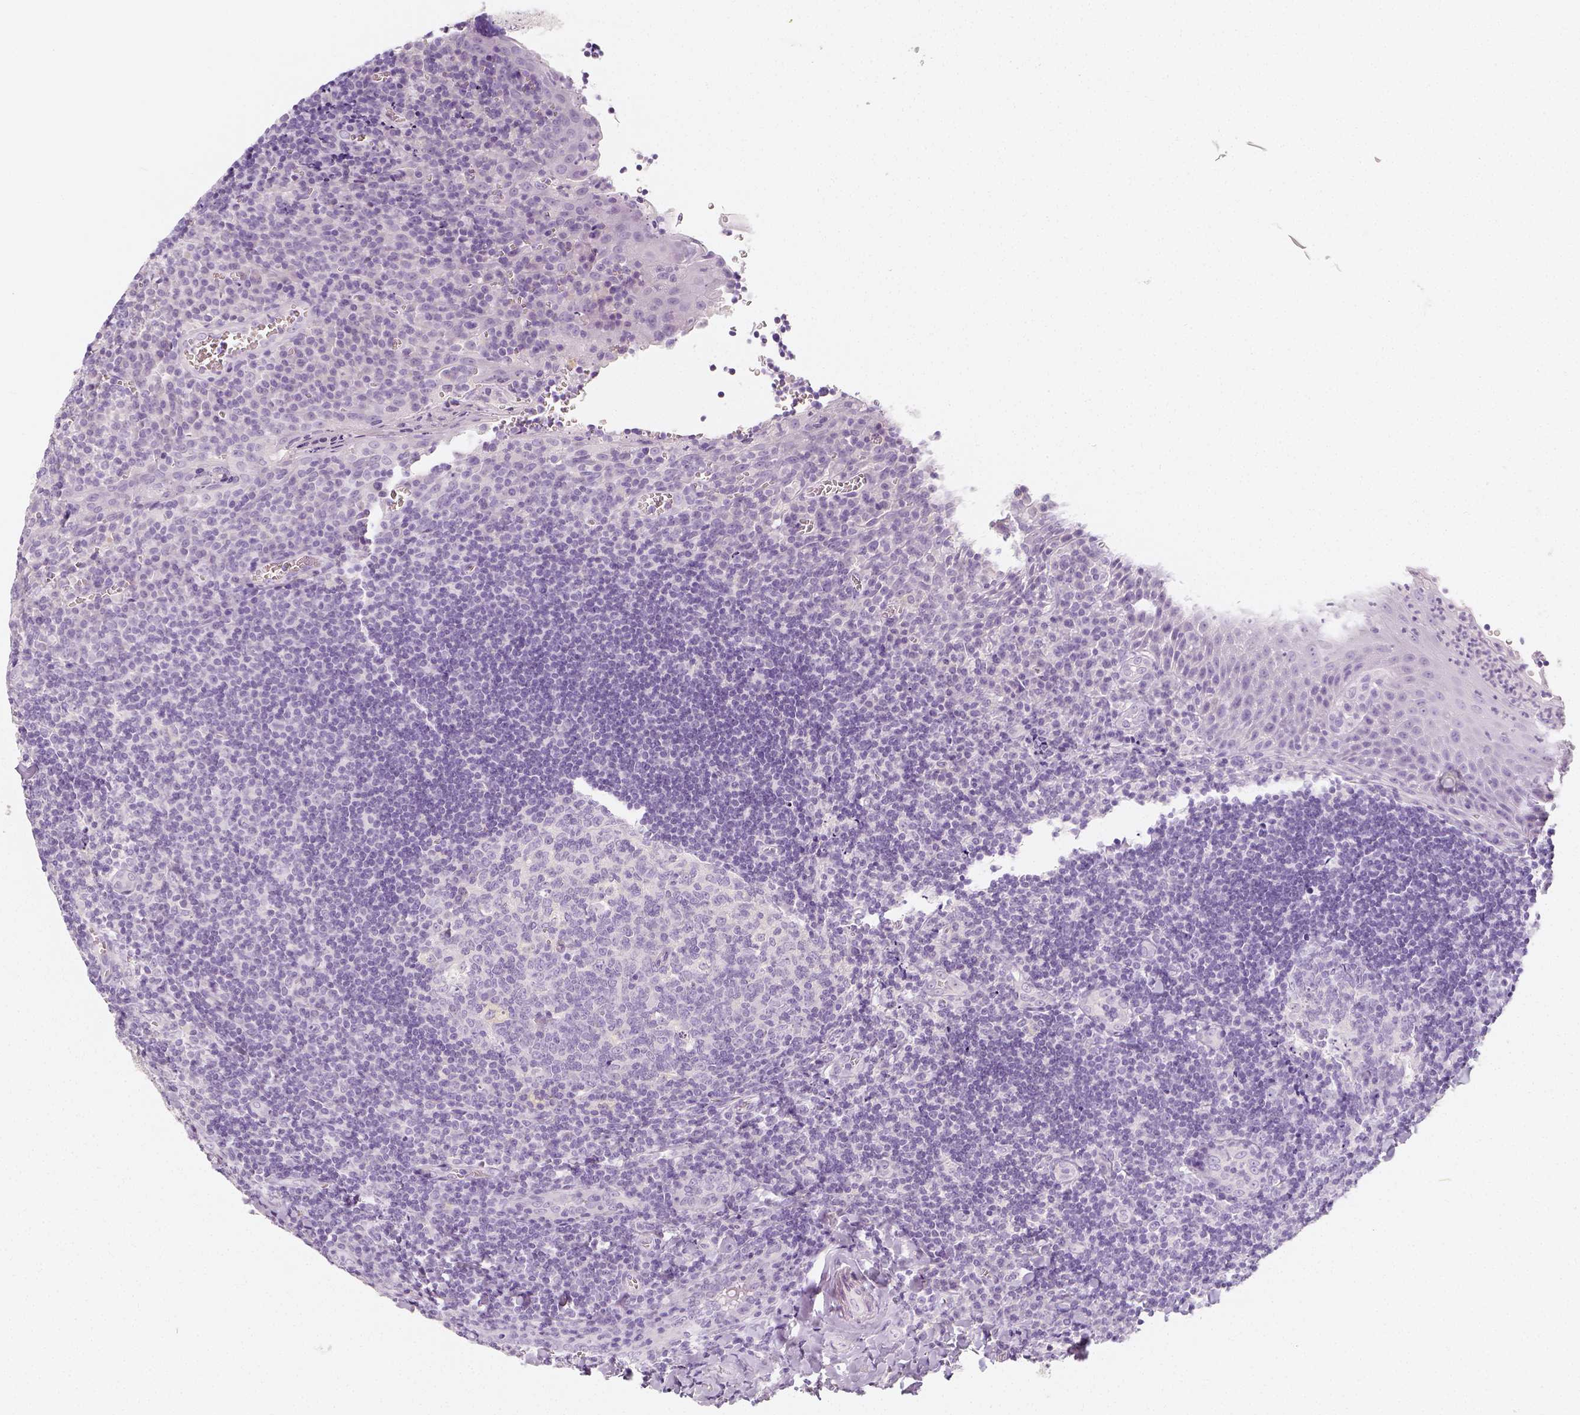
{"staining": {"intensity": "negative", "quantity": "none", "location": "none"}, "tissue": "tonsil", "cell_type": "Germinal center cells", "image_type": "normal", "snomed": [{"axis": "morphology", "description": "Normal tissue, NOS"}, {"axis": "morphology", "description": "Inflammation, NOS"}, {"axis": "topography", "description": "Tonsil"}], "caption": "Immunohistochemistry image of normal human tonsil stained for a protein (brown), which shows no expression in germinal center cells. (DAB immunohistochemistry (IHC) visualized using brightfield microscopy, high magnification).", "gene": "NECAB2", "patient": {"sex": "female", "age": 31}}